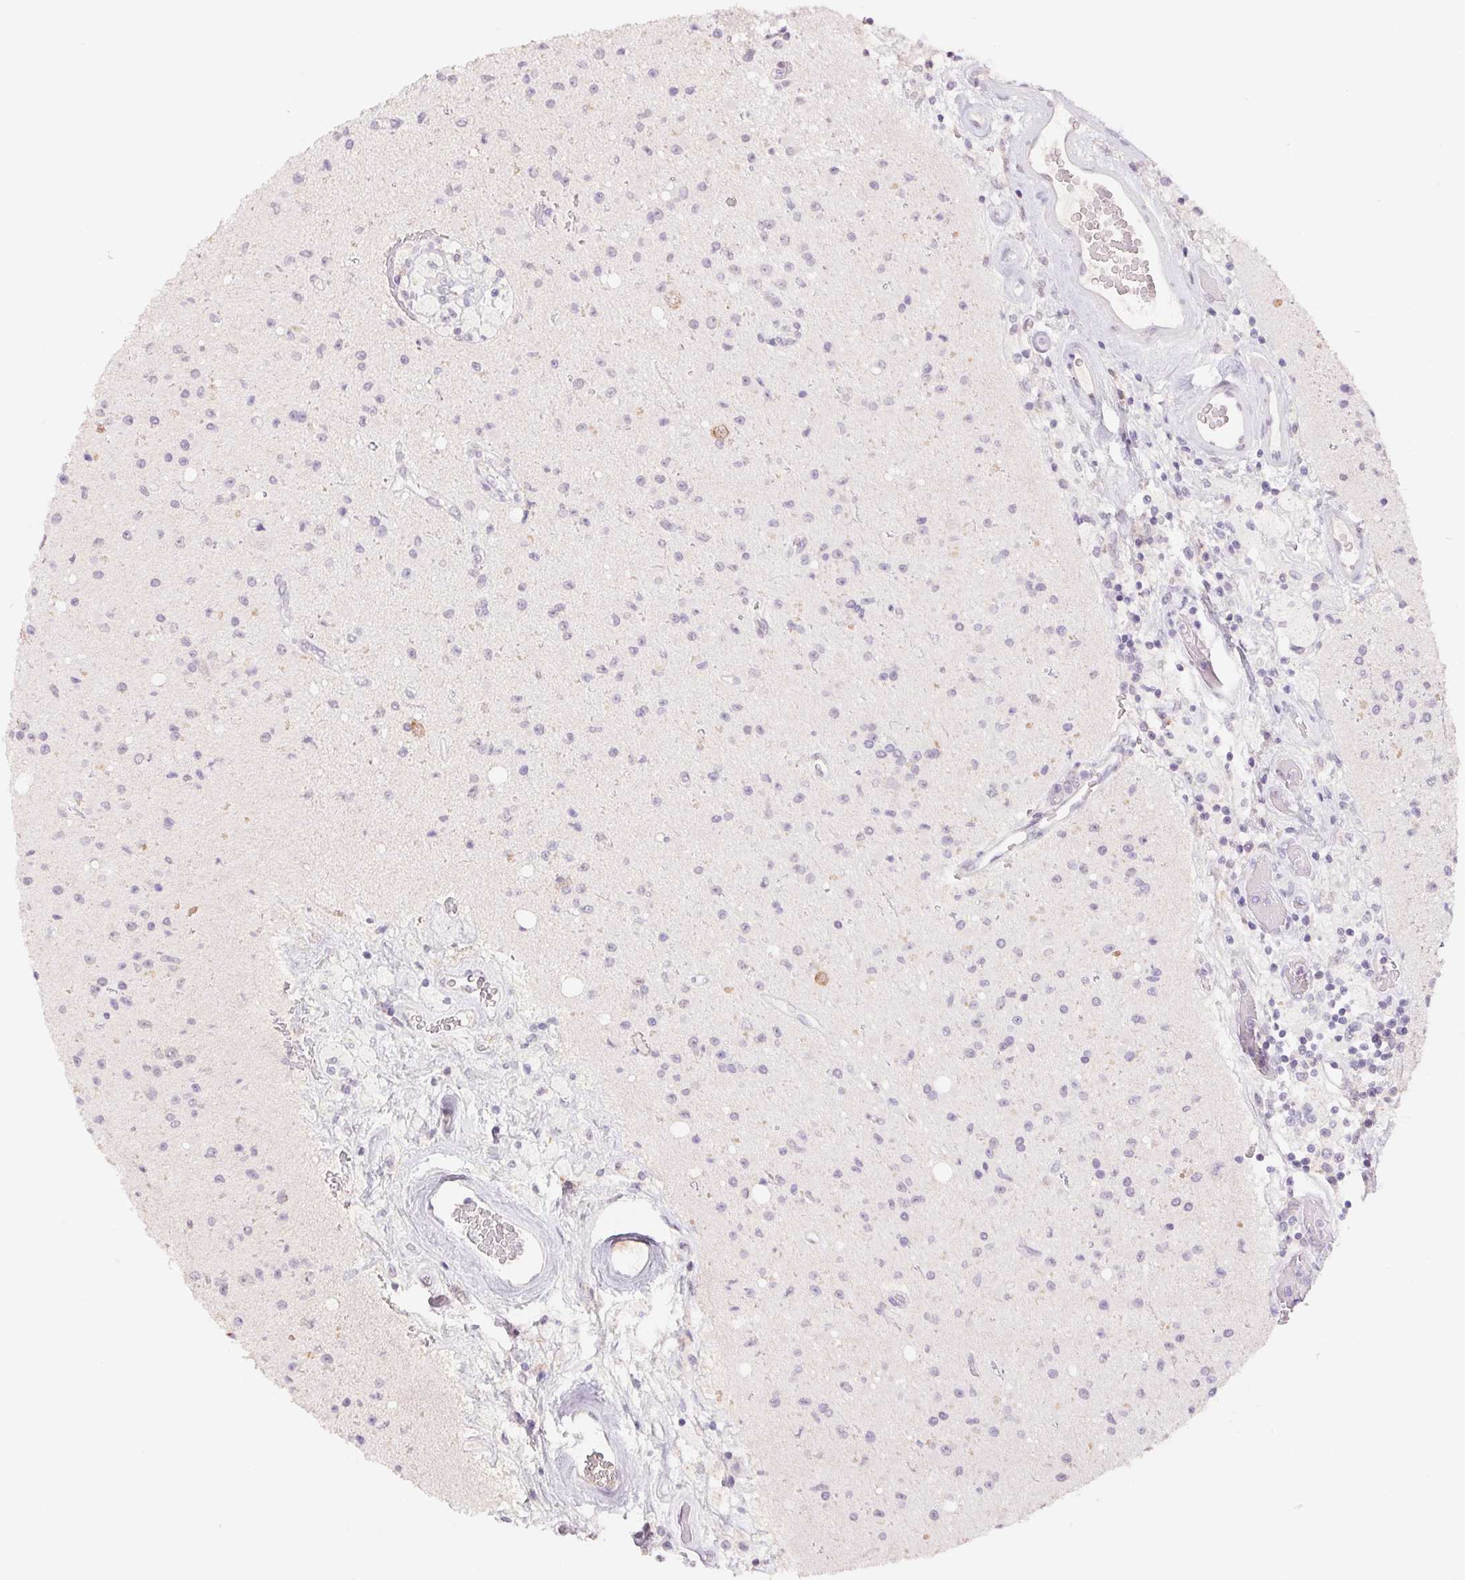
{"staining": {"intensity": "negative", "quantity": "none", "location": "none"}, "tissue": "glioma", "cell_type": "Tumor cells", "image_type": "cancer", "snomed": [{"axis": "morphology", "description": "Glioma, malignant, High grade"}, {"axis": "topography", "description": "Brain"}], "caption": "This micrograph is of malignant glioma (high-grade) stained with IHC to label a protein in brown with the nuclei are counter-stained blue. There is no positivity in tumor cells. Brightfield microscopy of IHC stained with DAB (brown) and hematoxylin (blue), captured at high magnification.", "gene": "PNMA8B", "patient": {"sex": "male", "age": 36}}